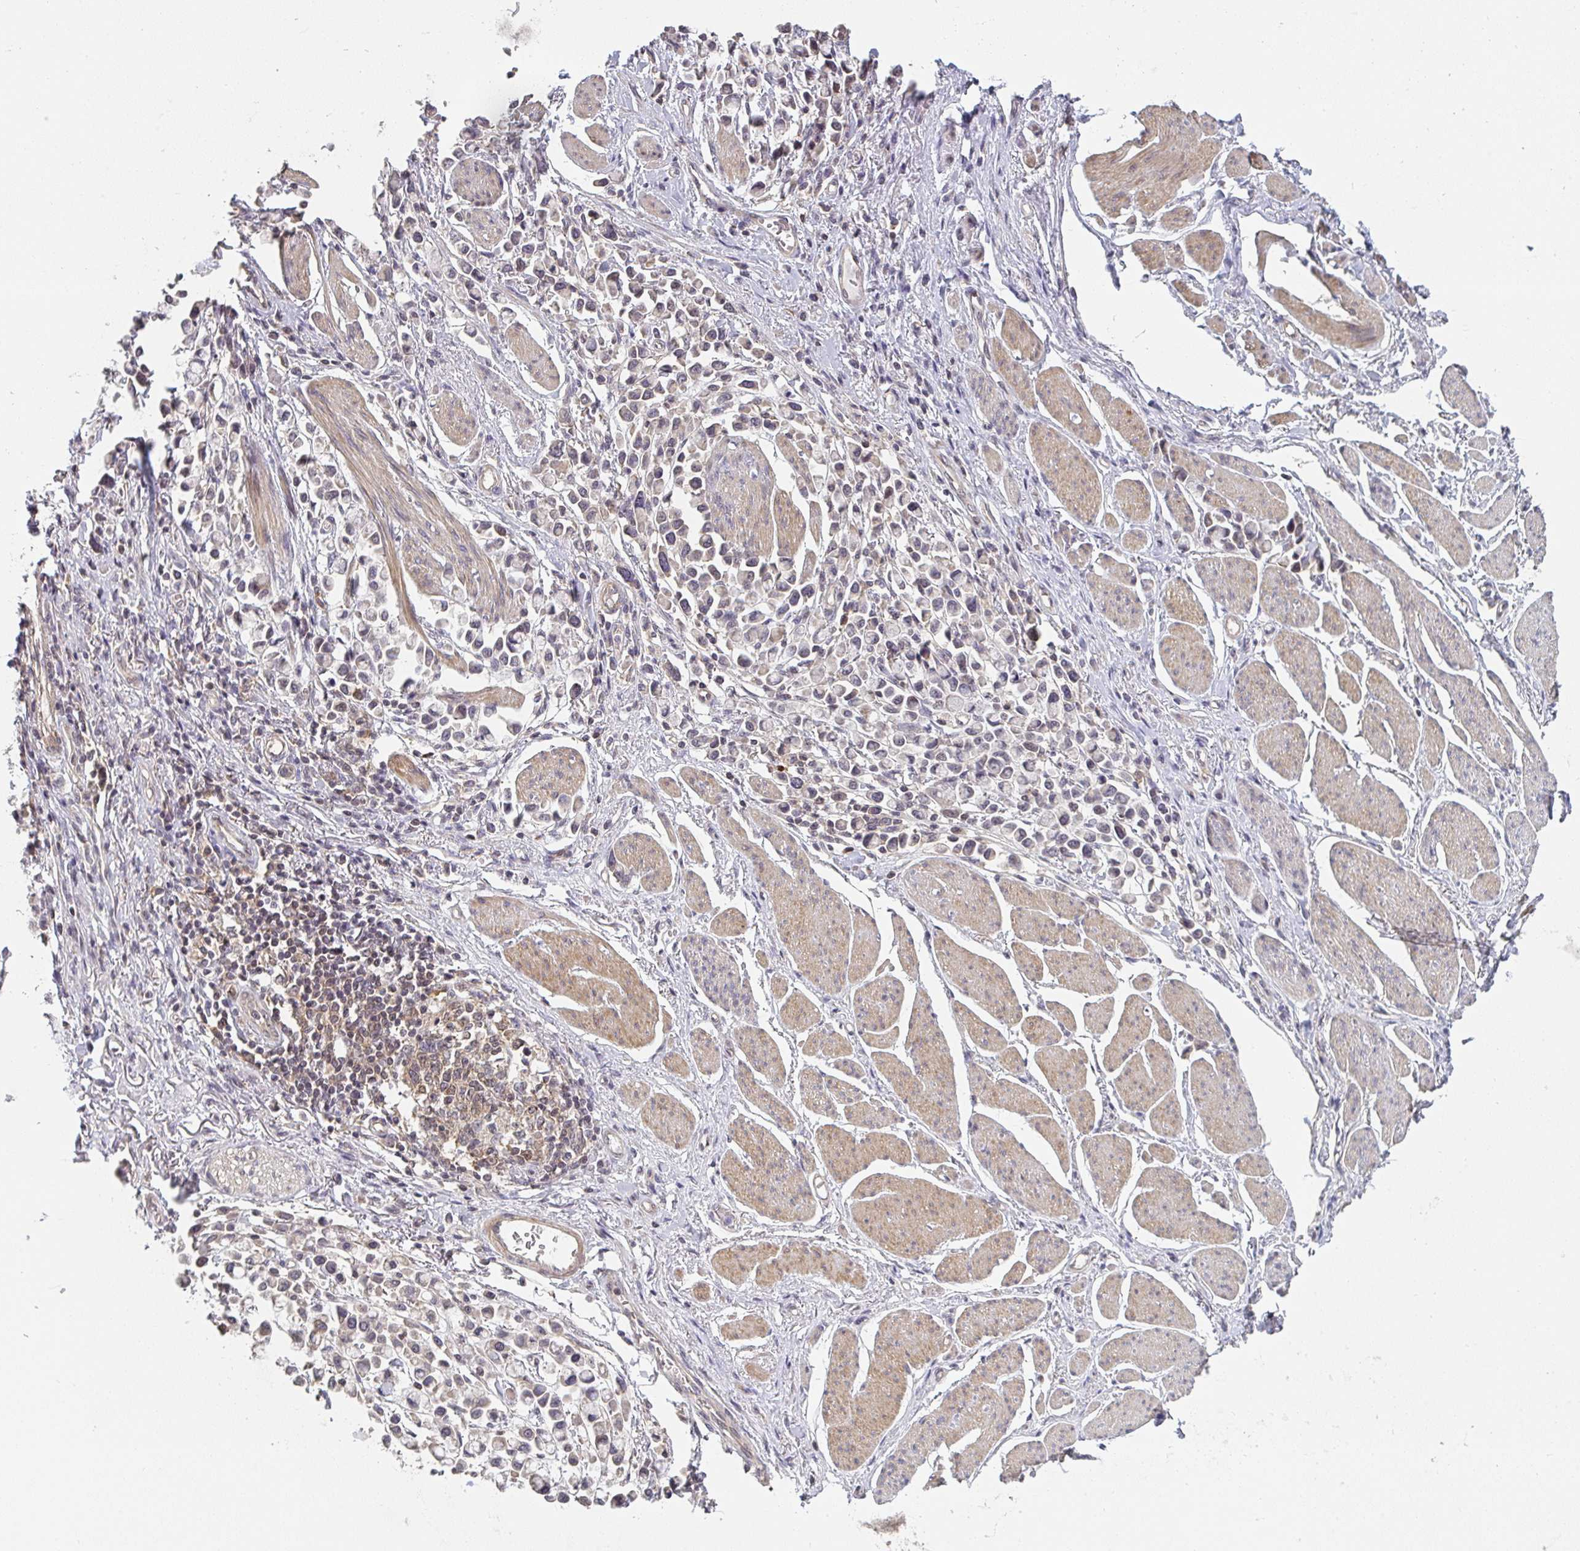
{"staining": {"intensity": "negative", "quantity": "none", "location": "none"}, "tissue": "stomach cancer", "cell_type": "Tumor cells", "image_type": "cancer", "snomed": [{"axis": "morphology", "description": "Adenocarcinoma, NOS"}, {"axis": "topography", "description": "Stomach"}], "caption": "Tumor cells show no significant protein staining in stomach adenocarcinoma.", "gene": "RANGRF", "patient": {"sex": "female", "age": 81}}